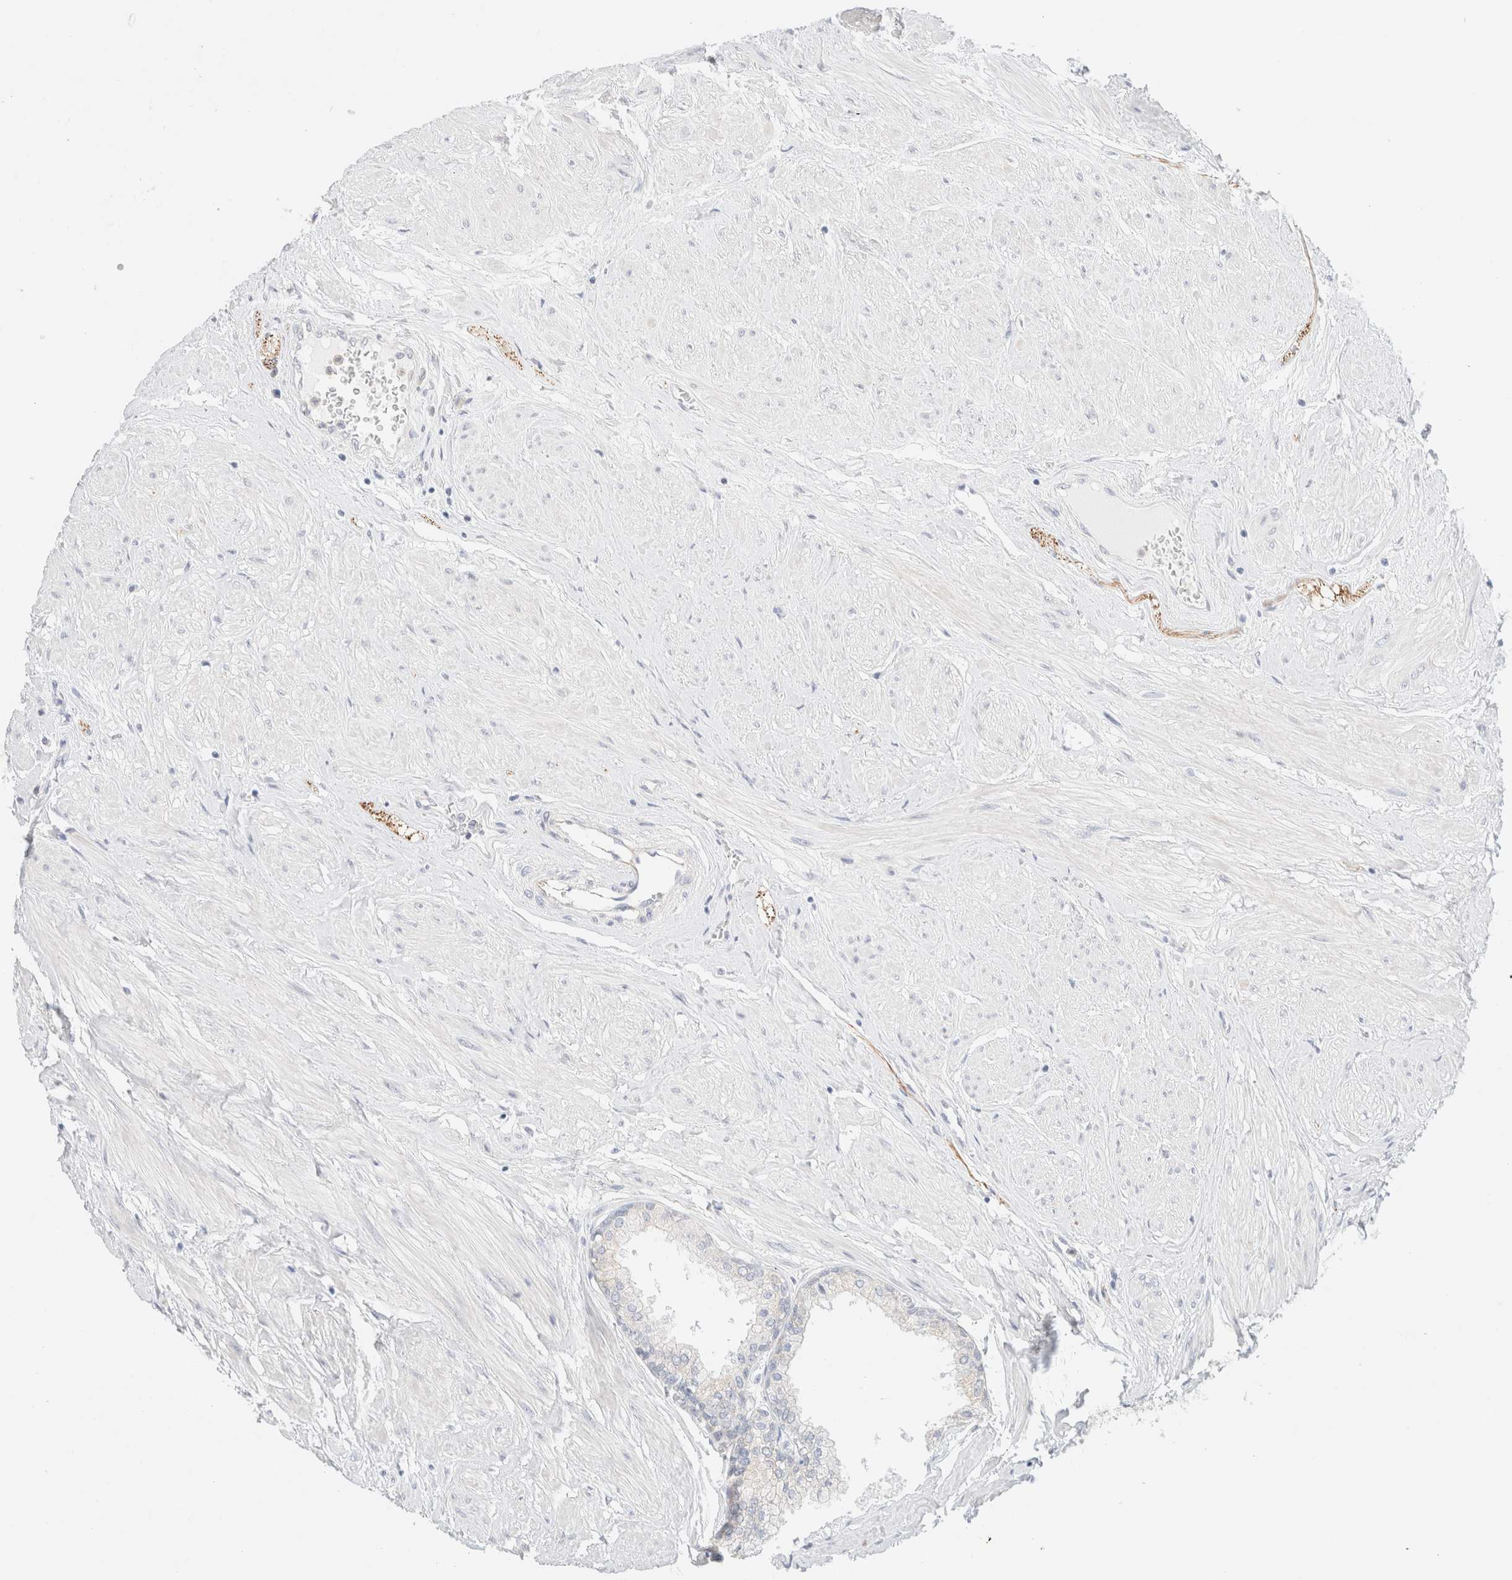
{"staining": {"intensity": "moderate", "quantity": ">75%", "location": "cytoplasmic/membranous"}, "tissue": "seminal vesicle", "cell_type": "Glandular cells", "image_type": "normal", "snomed": [{"axis": "morphology", "description": "Normal tissue, NOS"}, {"axis": "topography", "description": "Prostate"}, {"axis": "topography", "description": "Seminal veicle"}], "caption": "Glandular cells show moderate cytoplasmic/membranous positivity in approximately >75% of cells in normal seminal vesicle. The staining was performed using DAB to visualize the protein expression in brown, while the nuclei were stained in blue with hematoxylin (Magnification: 20x).", "gene": "UNC13B", "patient": {"sex": "male", "age": 60}}